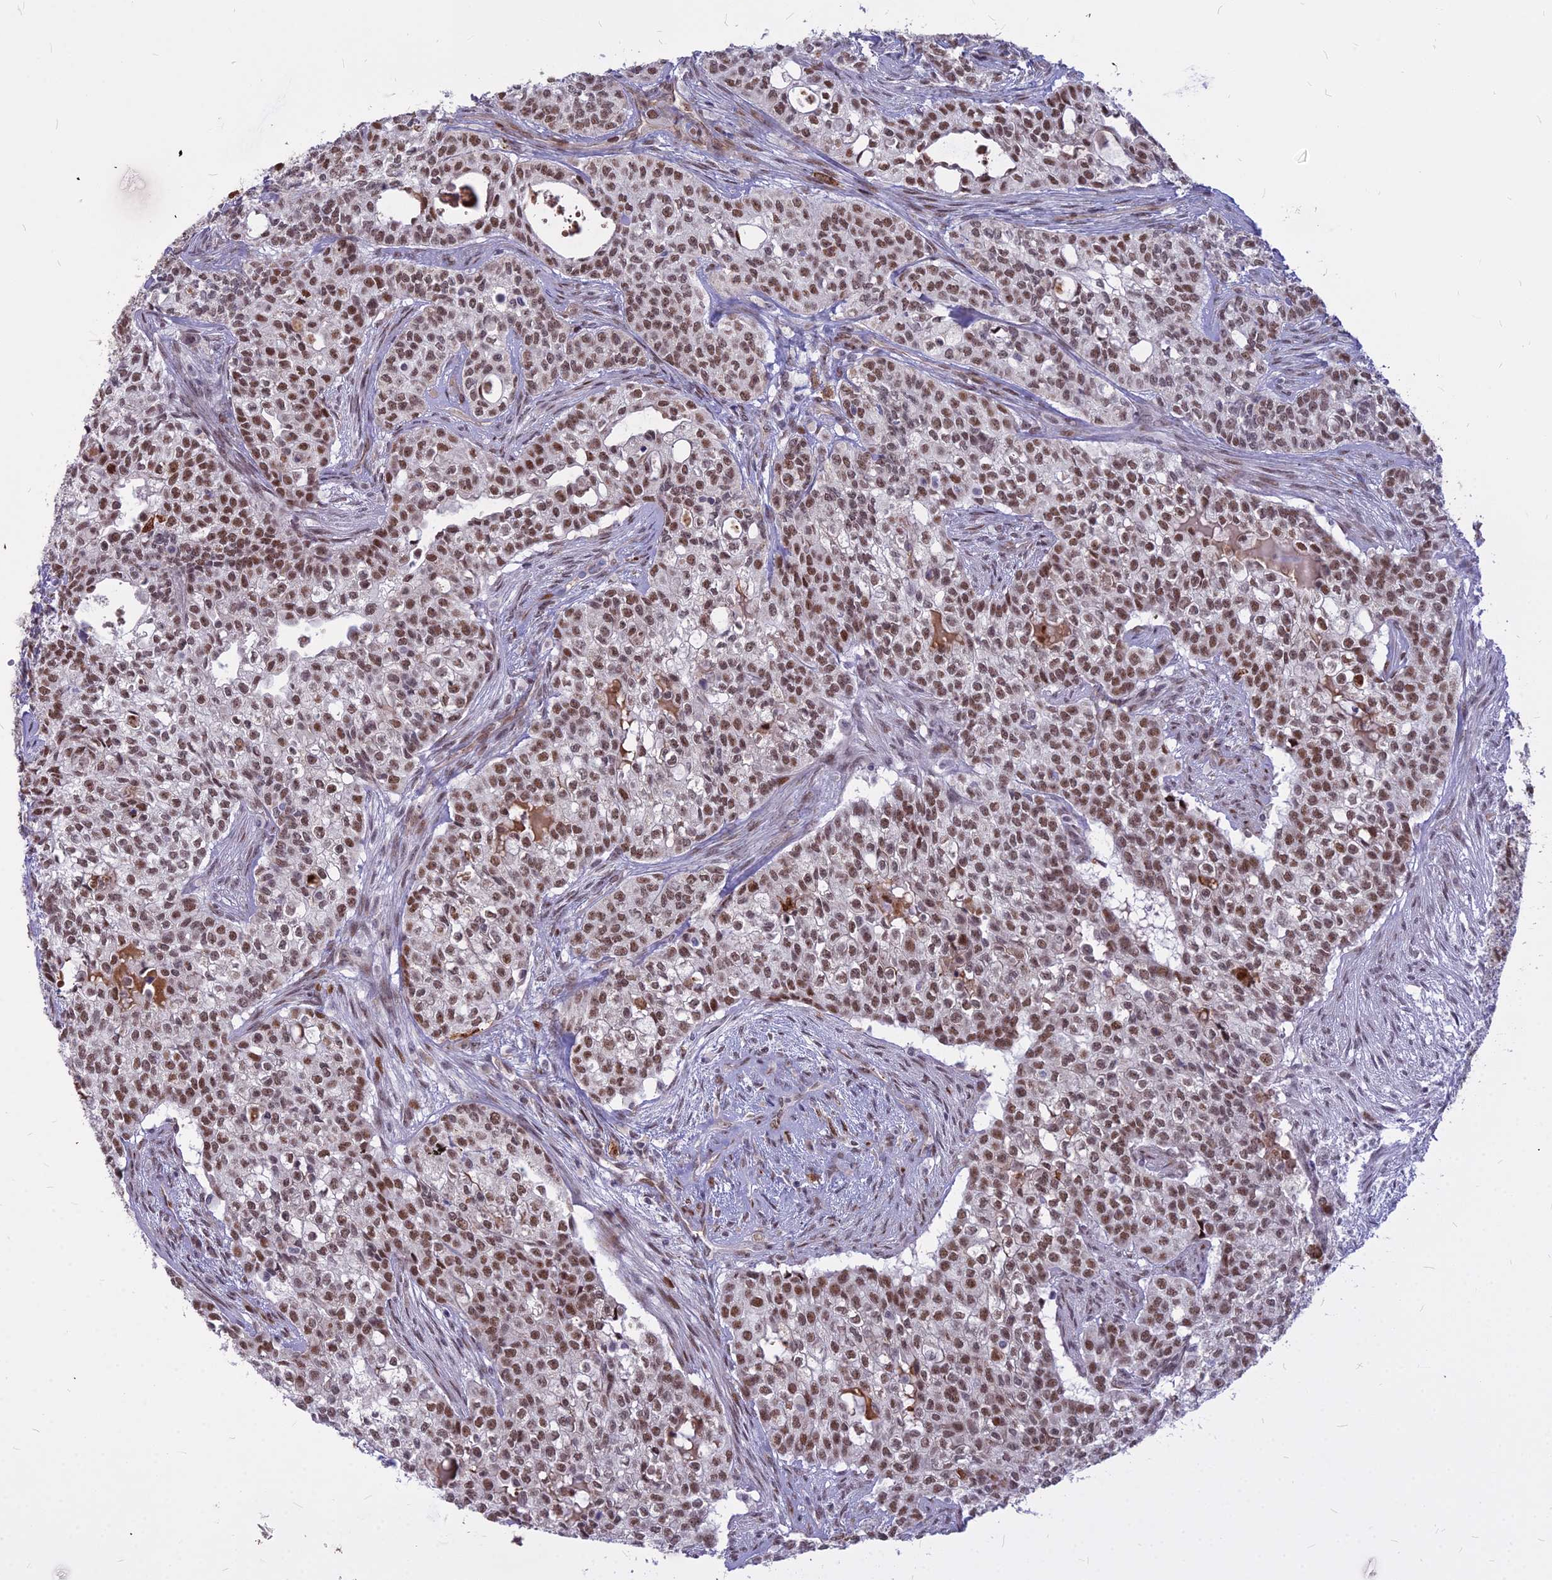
{"staining": {"intensity": "moderate", "quantity": ">75%", "location": "nuclear"}, "tissue": "head and neck cancer", "cell_type": "Tumor cells", "image_type": "cancer", "snomed": [{"axis": "morphology", "description": "Adenocarcinoma, NOS"}, {"axis": "topography", "description": "Head-Neck"}], "caption": "Human head and neck adenocarcinoma stained with a brown dye reveals moderate nuclear positive expression in approximately >75% of tumor cells.", "gene": "ALG10", "patient": {"sex": "male", "age": 81}}